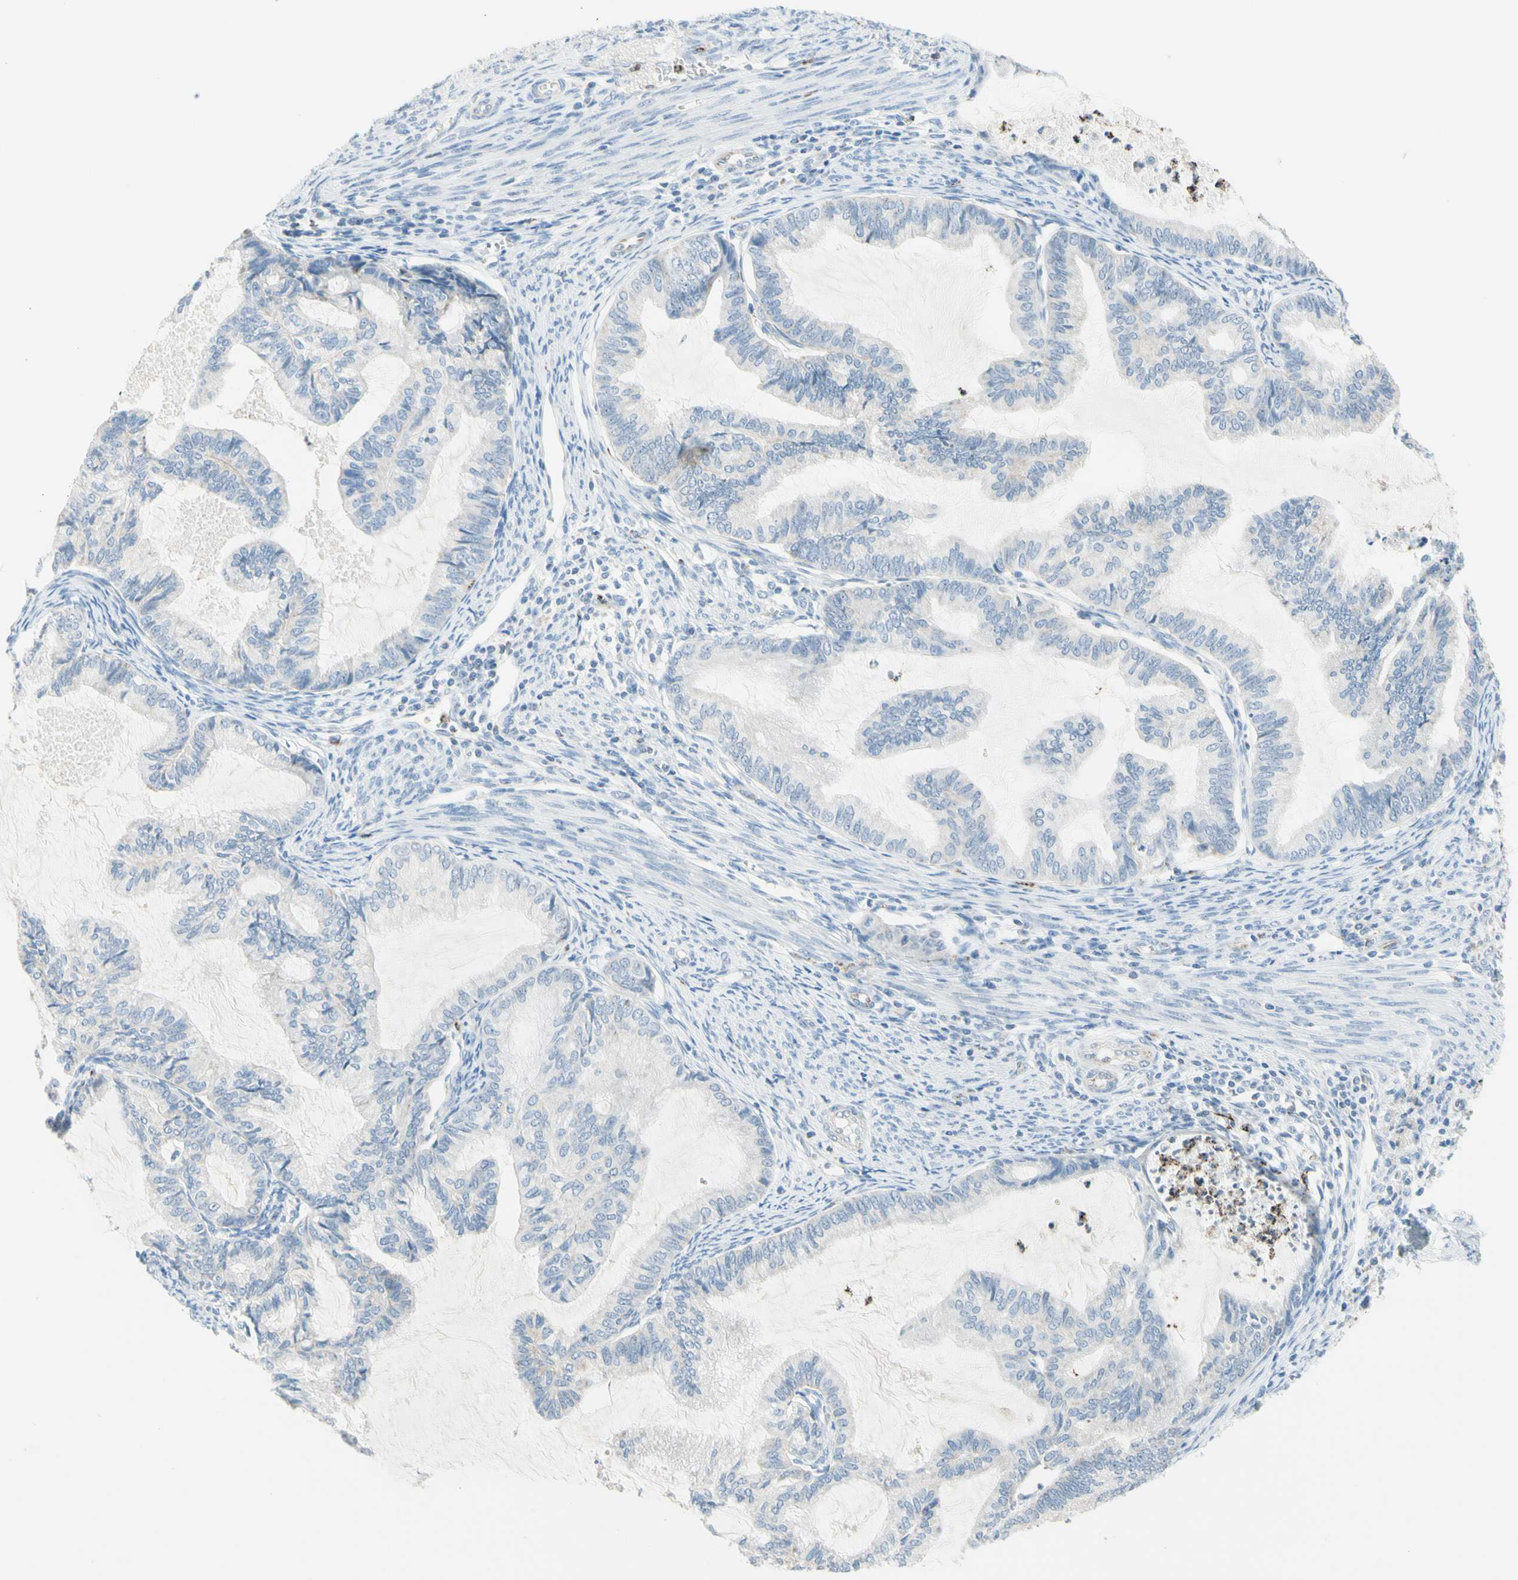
{"staining": {"intensity": "negative", "quantity": "none", "location": "none"}, "tissue": "cervical cancer", "cell_type": "Tumor cells", "image_type": "cancer", "snomed": [{"axis": "morphology", "description": "Normal tissue, NOS"}, {"axis": "morphology", "description": "Adenocarcinoma, NOS"}, {"axis": "topography", "description": "Cervix"}, {"axis": "topography", "description": "Endometrium"}], "caption": "The image reveals no significant staining in tumor cells of cervical adenocarcinoma. Brightfield microscopy of IHC stained with DAB (3,3'-diaminobenzidine) (brown) and hematoxylin (blue), captured at high magnification.", "gene": "CYSLTR1", "patient": {"sex": "female", "age": 86}}